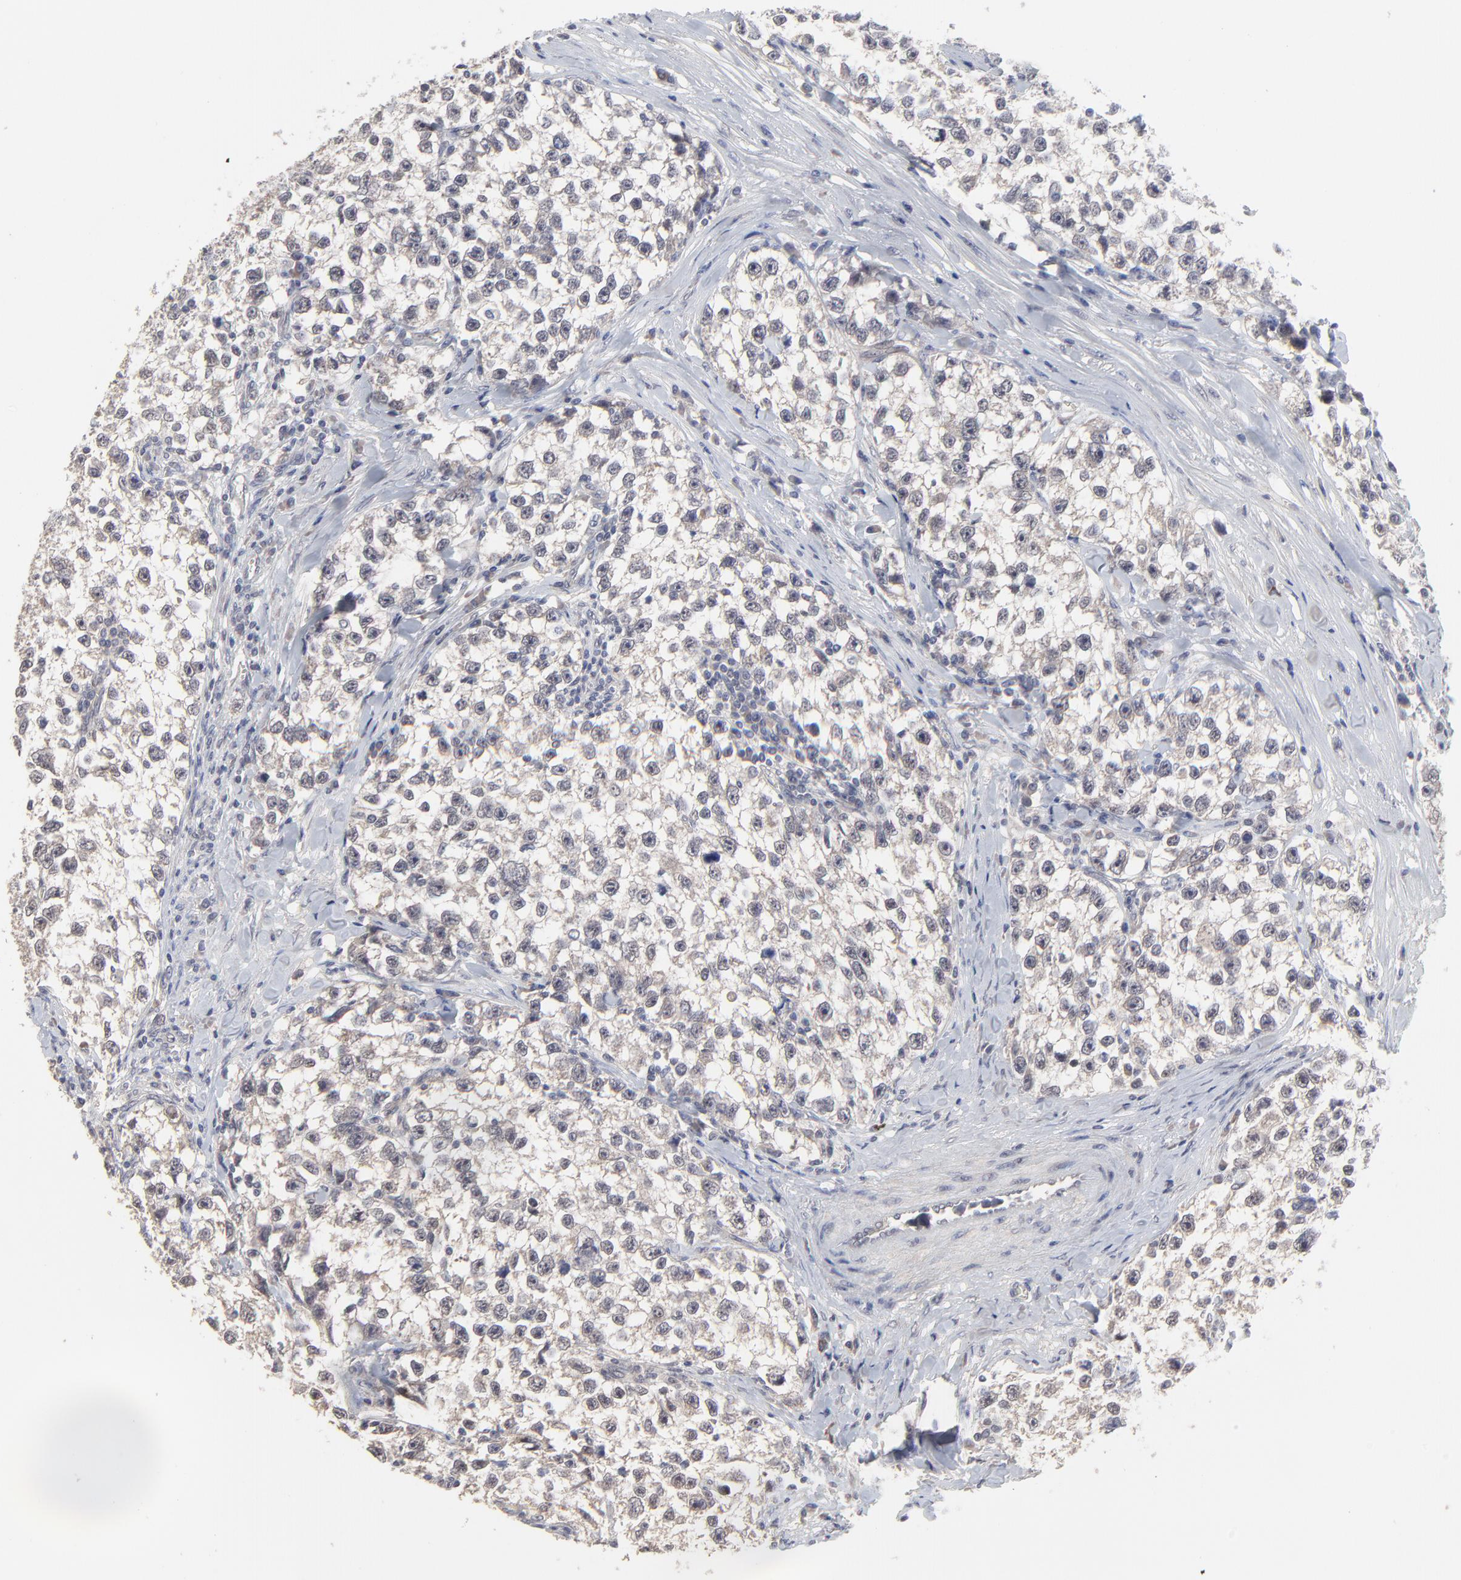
{"staining": {"intensity": "negative", "quantity": "none", "location": "none"}, "tissue": "testis cancer", "cell_type": "Tumor cells", "image_type": "cancer", "snomed": [{"axis": "morphology", "description": "Seminoma, NOS"}, {"axis": "morphology", "description": "Carcinoma, Embryonal, NOS"}, {"axis": "topography", "description": "Testis"}], "caption": "Immunohistochemistry photomicrograph of human testis cancer (seminoma) stained for a protein (brown), which reveals no expression in tumor cells.", "gene": "FAM199X", "patient": {"sex": "male", "age": 30}}